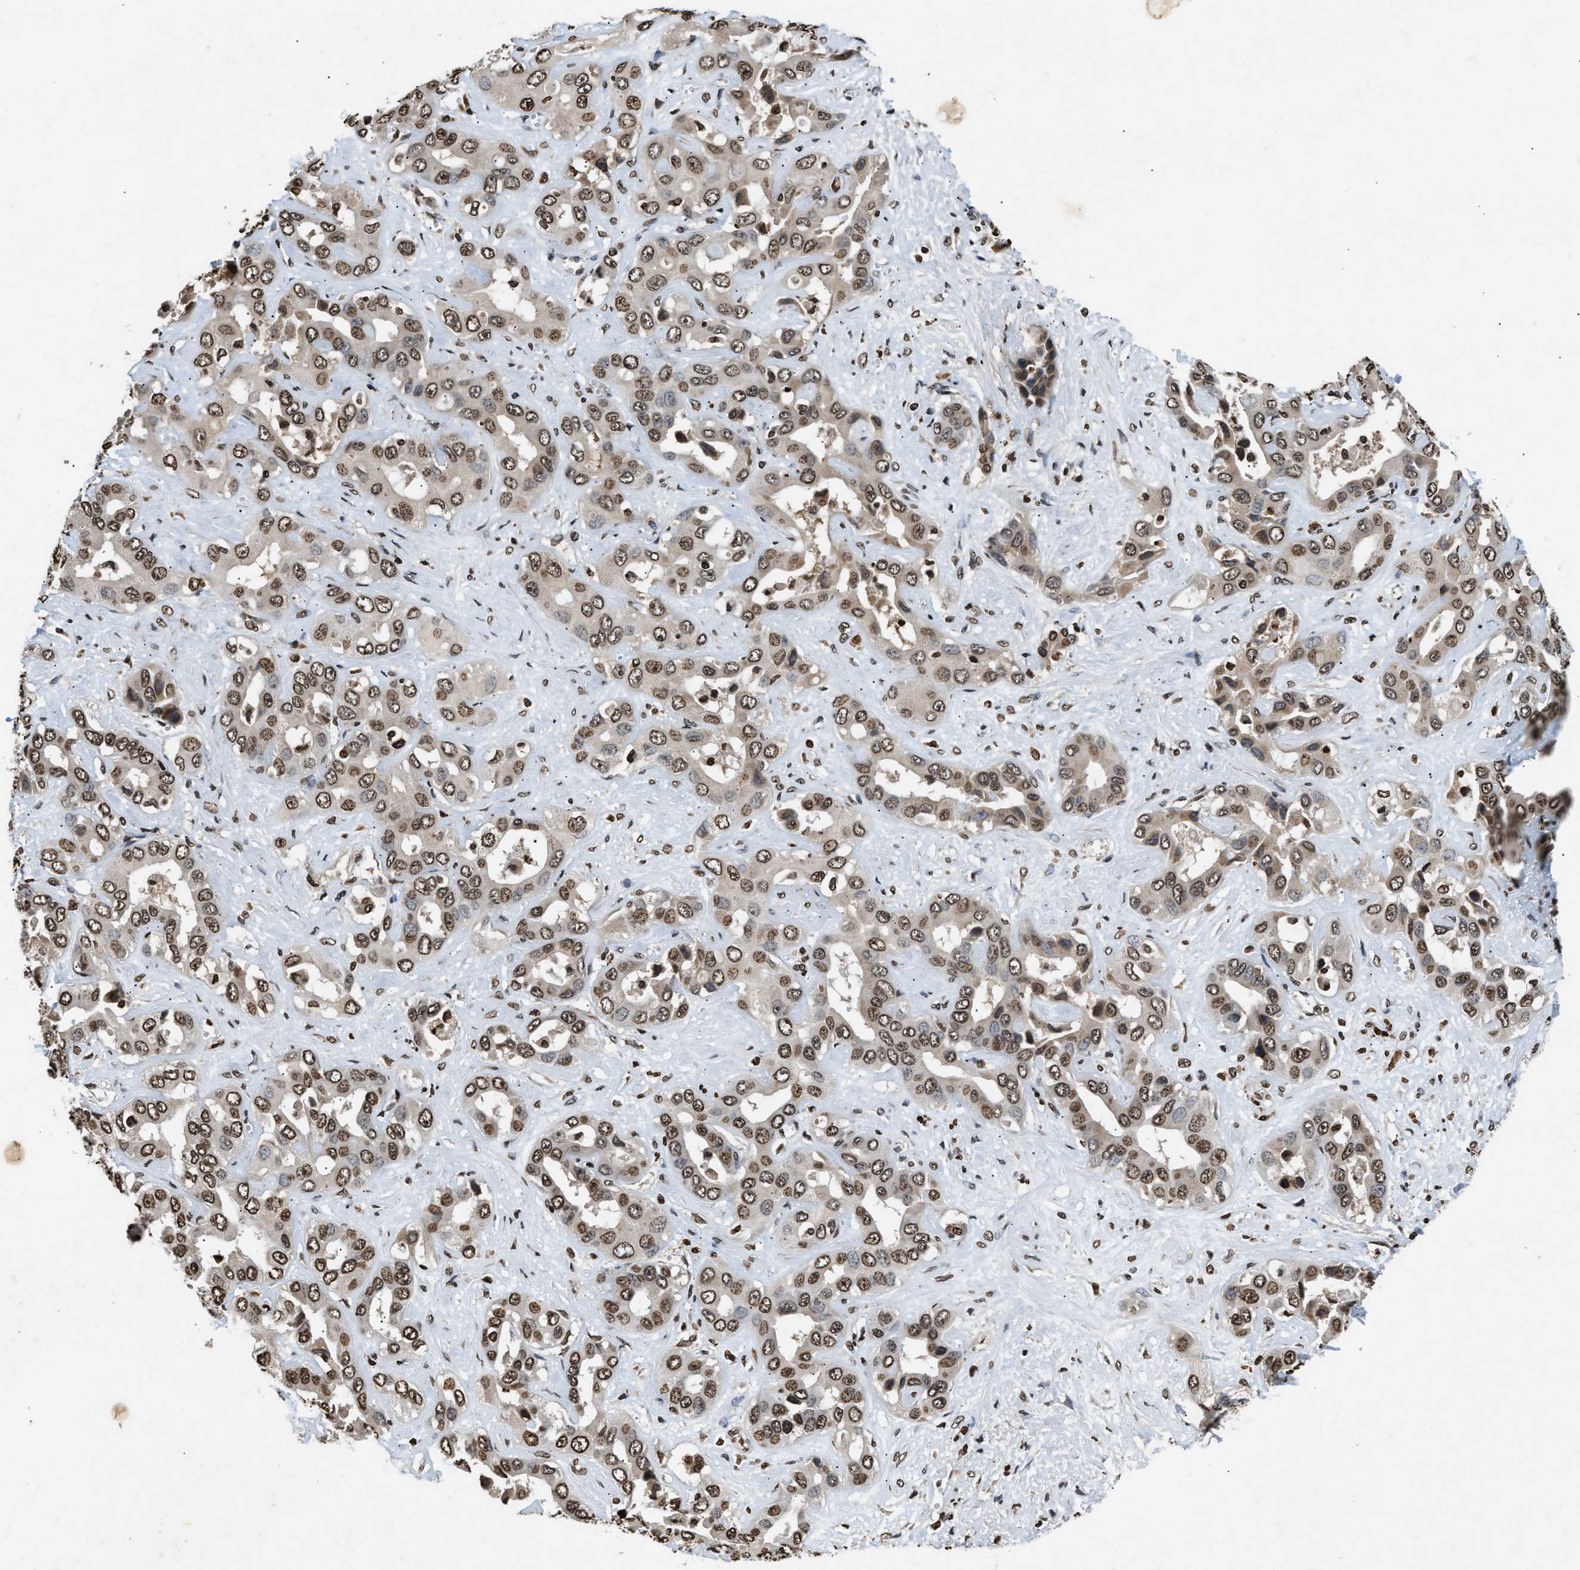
{"staining": {"intensity": "moderate", "quantity": ">75%", "location": "cytoplasmic/membranous,nuclear"}, "tissue": "liver cancer", "cell_type": "Tumor cells", "image_type": "cancer", "snomed": [{"axis": "morphology", "description": "Cholangiocarcinoma"}, {"axis": "topography", "description": "Liver"}], "caption": "A high-resolution photomicrograph shows immunohistochemistry (IHC) staining of cholangiocarcinoma (liver), which displays moderate cytoplasmic/membranous and nuclear expression in about >75% of tumor cells. (brown staining indicates protein expression, while blue staining denotes nuclei).", "gene": "DNASE1L3", "patient": {"sex": "female", "age": 52}}